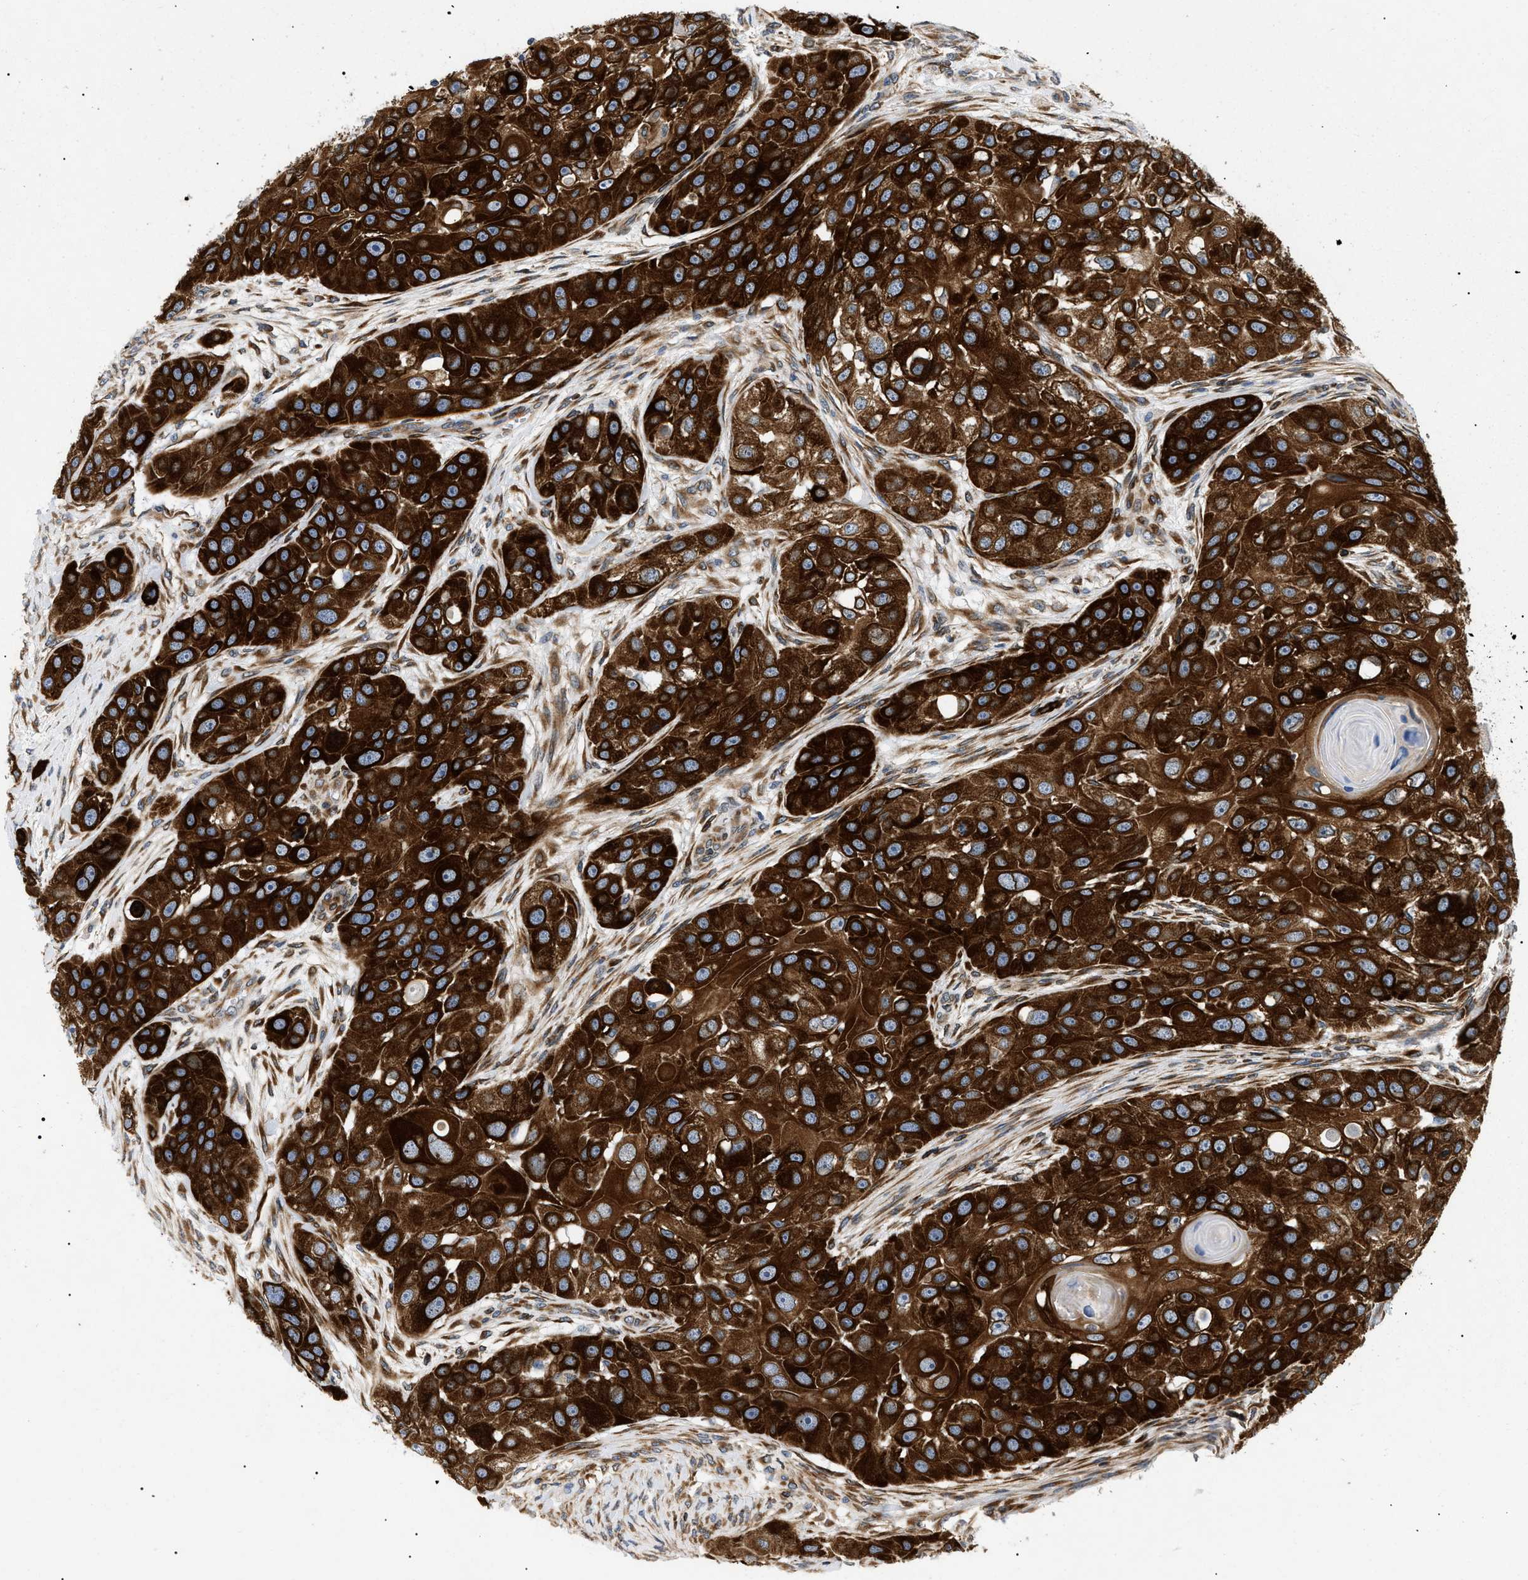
{"staining": {"intensity": "strong", "quantity": ">75%", "location": "cytoplasmic/membranous"}, "tissue": "head and neck cancer", "cell_type": "Tumor cells", "image_type": "cancer", "snomed": [{"axis": "morphology", "description": "Normal tissue, NOS"}, {"axis": "morphology", "description": "Squamous cell carcinoma, NOS"}, {"axis": "topography", "description": "Skeletal muscle"}, {"axis": "topography", "description": "Head-Neck"}], "caption": "Head and neck cancer stained for a protein (brown) displays strong cytoplasmic/membranous positive positivity in about >75% of tumor cells.", "gene": "DERL1", "patient": {"sex": "male", "age": 51}}